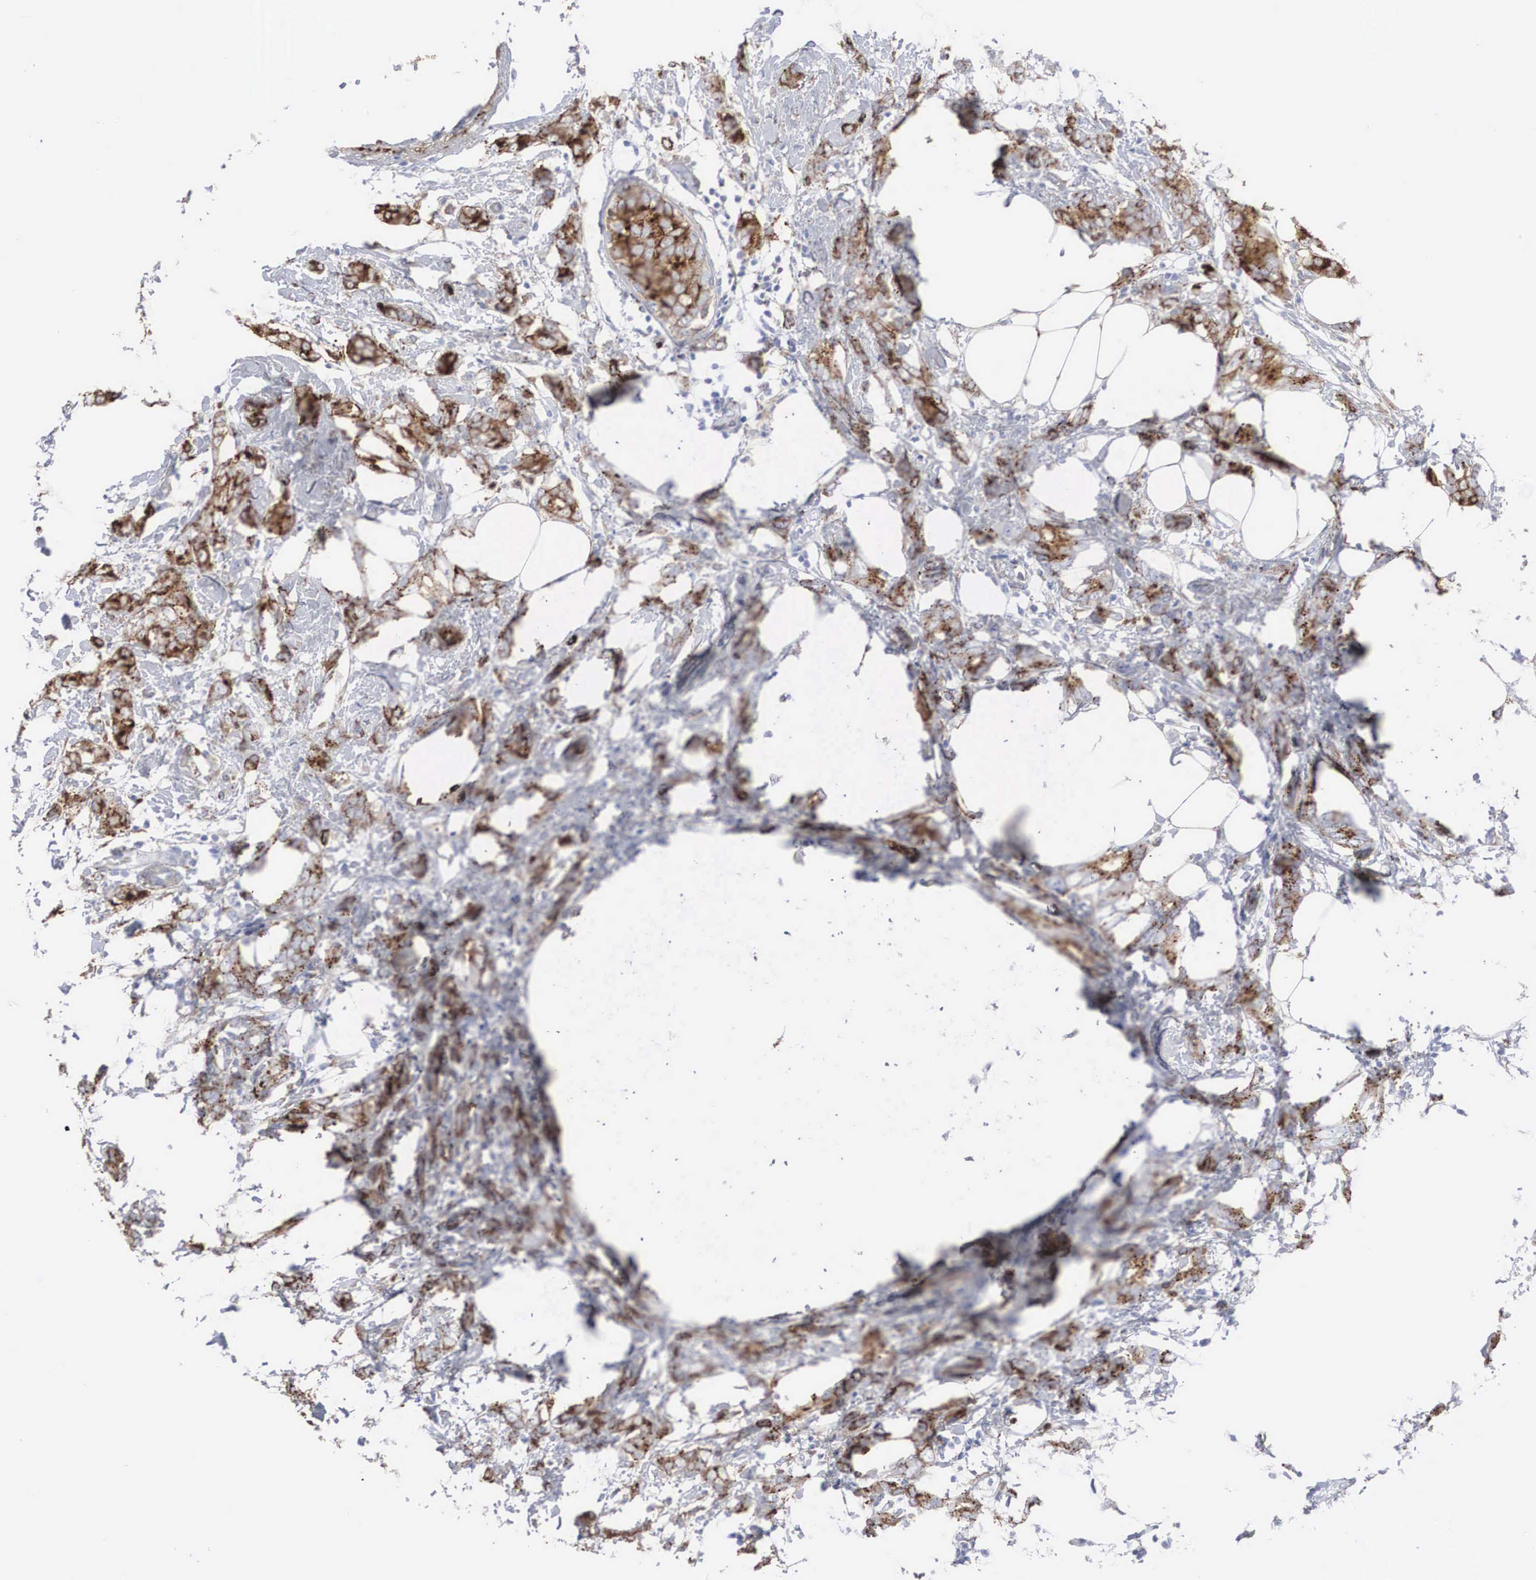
{"staining": {"intensity": "strong", "quantity": ">75%", "location": "cytoplasmic/membranous"}, "tissue": "breast cancer", "cell_type": "Tumor cells", "image_type": "cancer", "snomed": [{"axis": "morphology", "description": "Duct carcinoma"}, {"axis": "topography", "description": "Breast"}], "caption": "Breast cancer stained with a brown dye reveals strong cytoplasmic/membranous positive positivity in approximately >75% of tumor cells.", "gene": "LGALS3BP", "patient": {"sex": "female", "age": 53}}